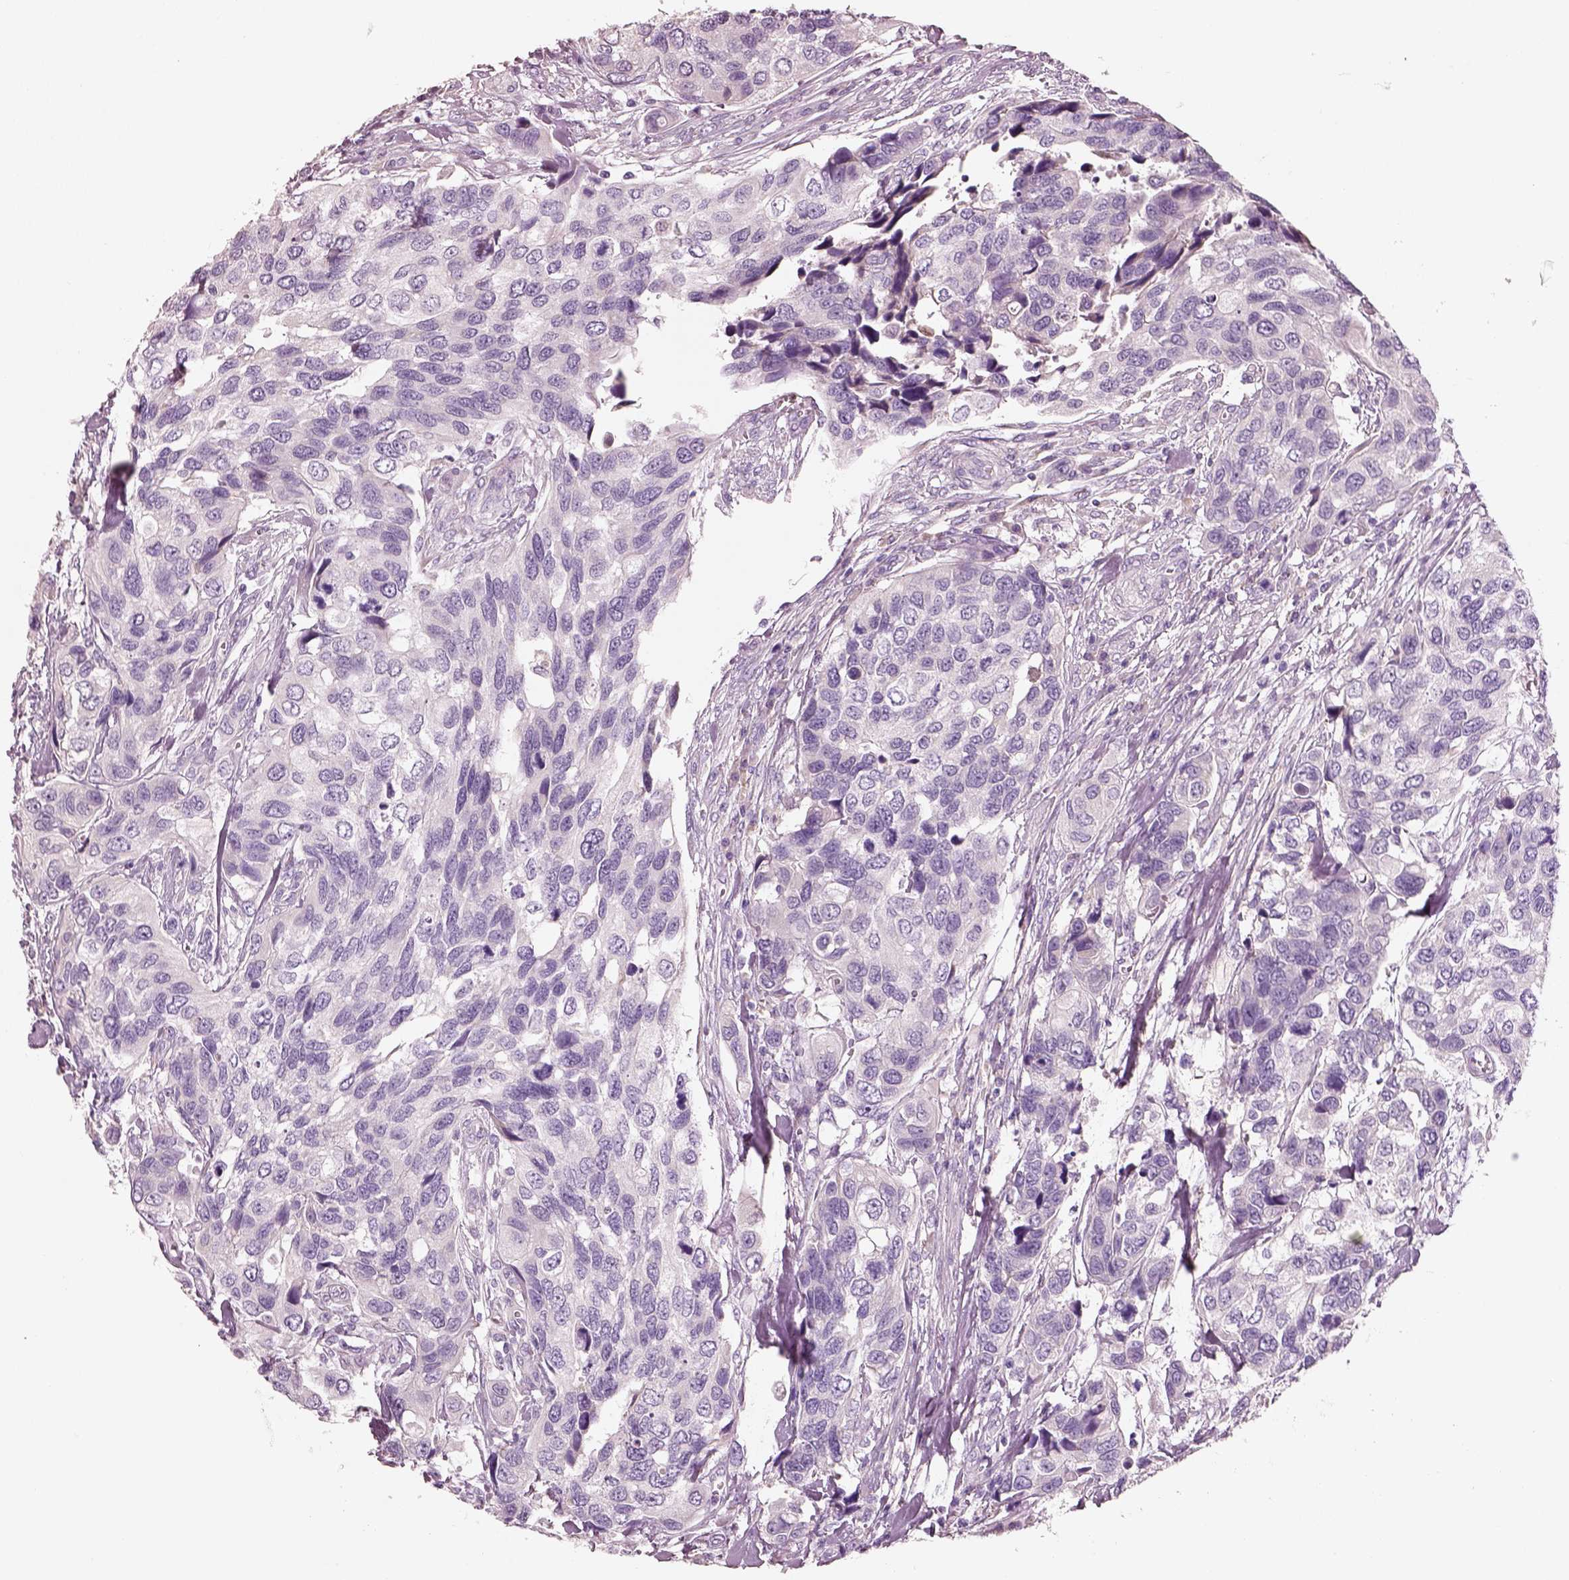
{"staining": {"intensity": "negative", "quantity": "none", "location": "none"}, "tissue": "urothelial cancer", "cell_type": "Tumor cells", "image_type": "cancer", "snomed": [{"axis": "morphology", "description": "Urothelial carcinoma, High grade"}, {"axis": "topography", "description": "Urinary bladder"}], "caption": "High magnification brightfield microscopy of urothelial carcinoma (high-grade) stained with DAB (3,3'-diaminobenzidine) (brown) and counterstained with hematoxylin (blue): tumor cells show no significant staining.", "gene": "PNOC", "patient": {"sex": "male", "age": 60}}